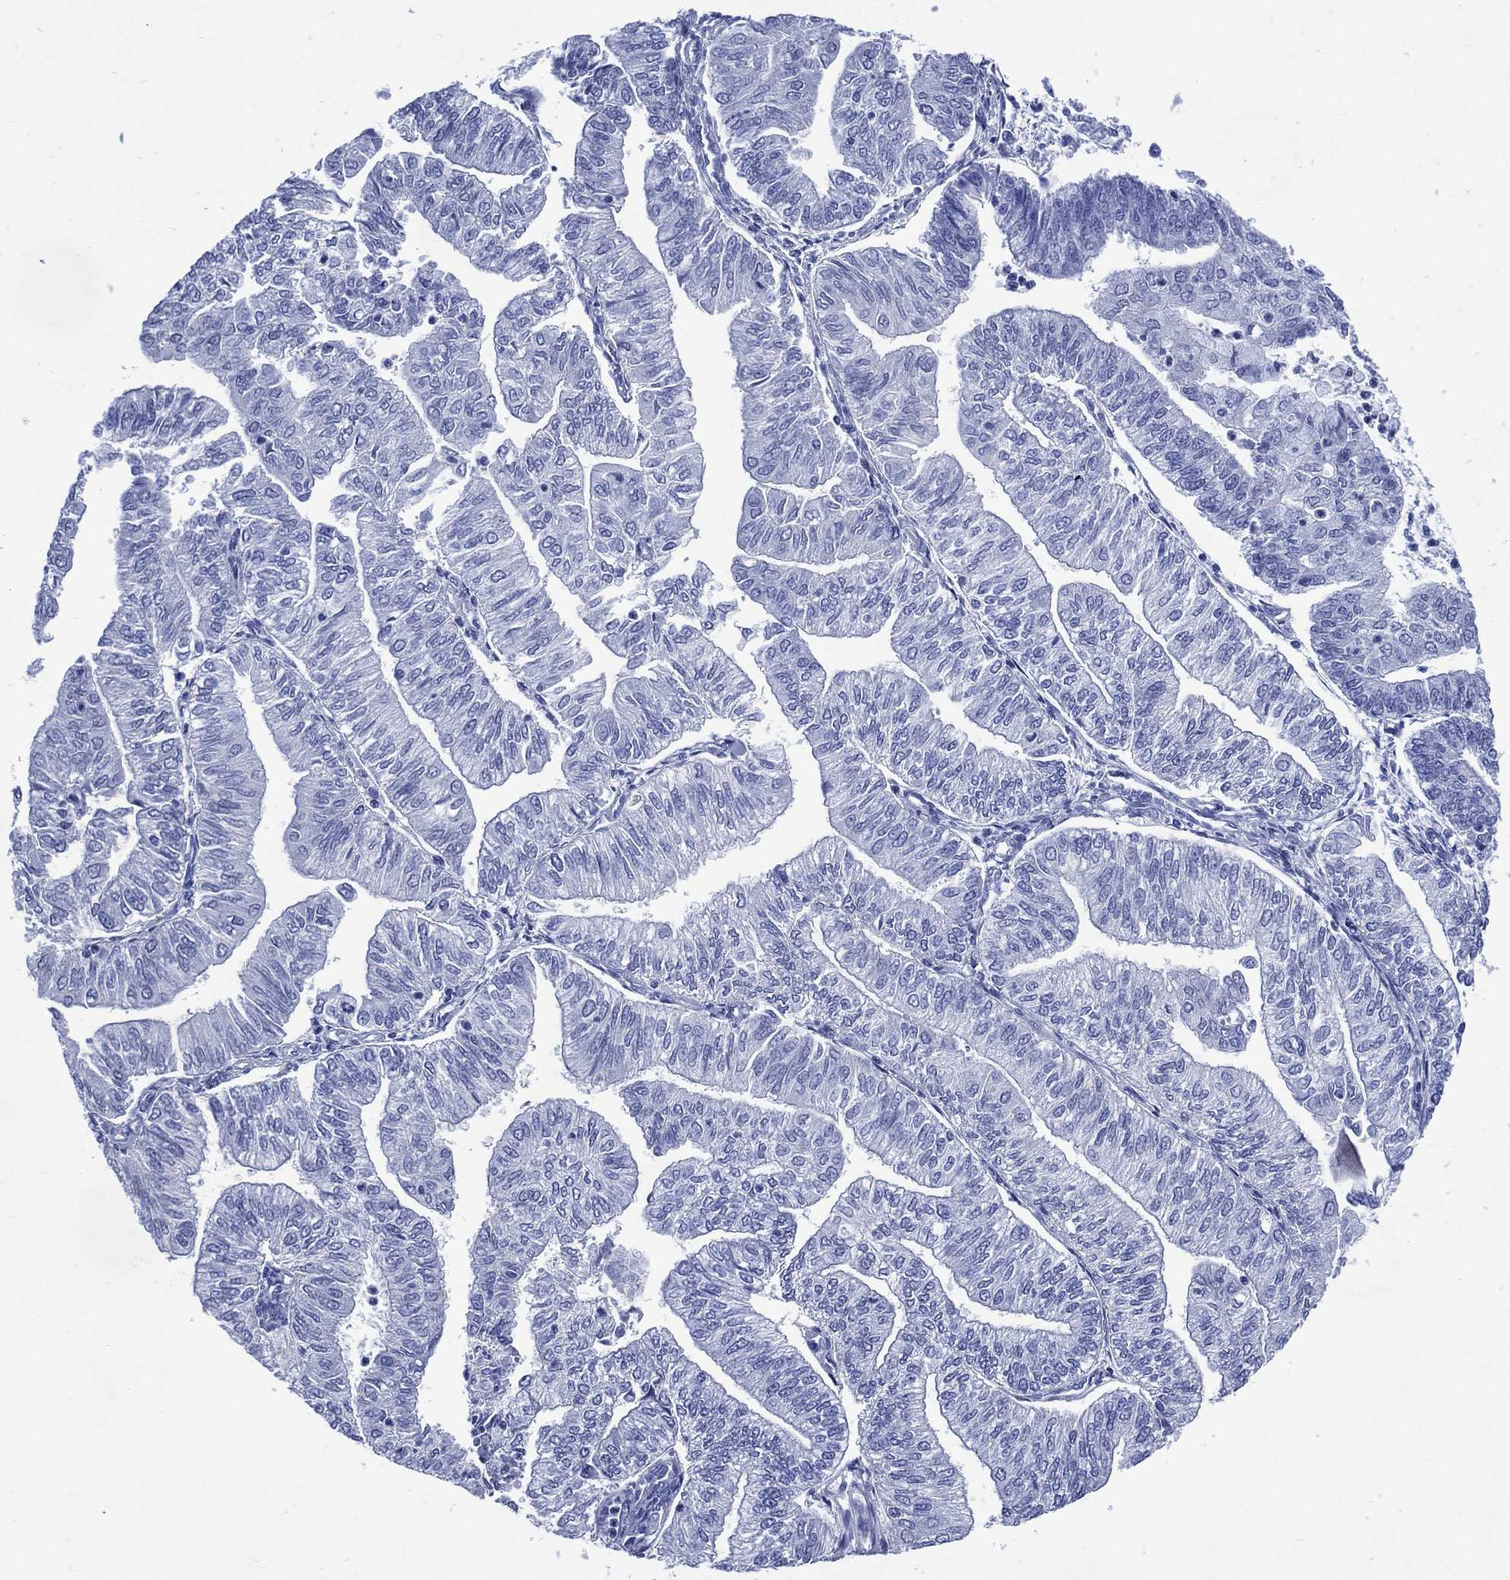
{"staining": {"intensity": "negative", "quantity": "none", "location": "none"}, "tissue": "endometrial cancer", "cell_type": "Tumor cells", "image_type": "cancer", "snomed": [{"axis": "morphology", "description": "Adenocarcinoma, NOS"}, {"axis": "topography", "description": "Endometrium"}], "caption": "Immunohistochemical staining of endometrial adenocarcinoma demonstrates no significant positivity in tumor cells.", "gene": "SHCBP1L", "patient": {"sex": "female", "age": 59}}